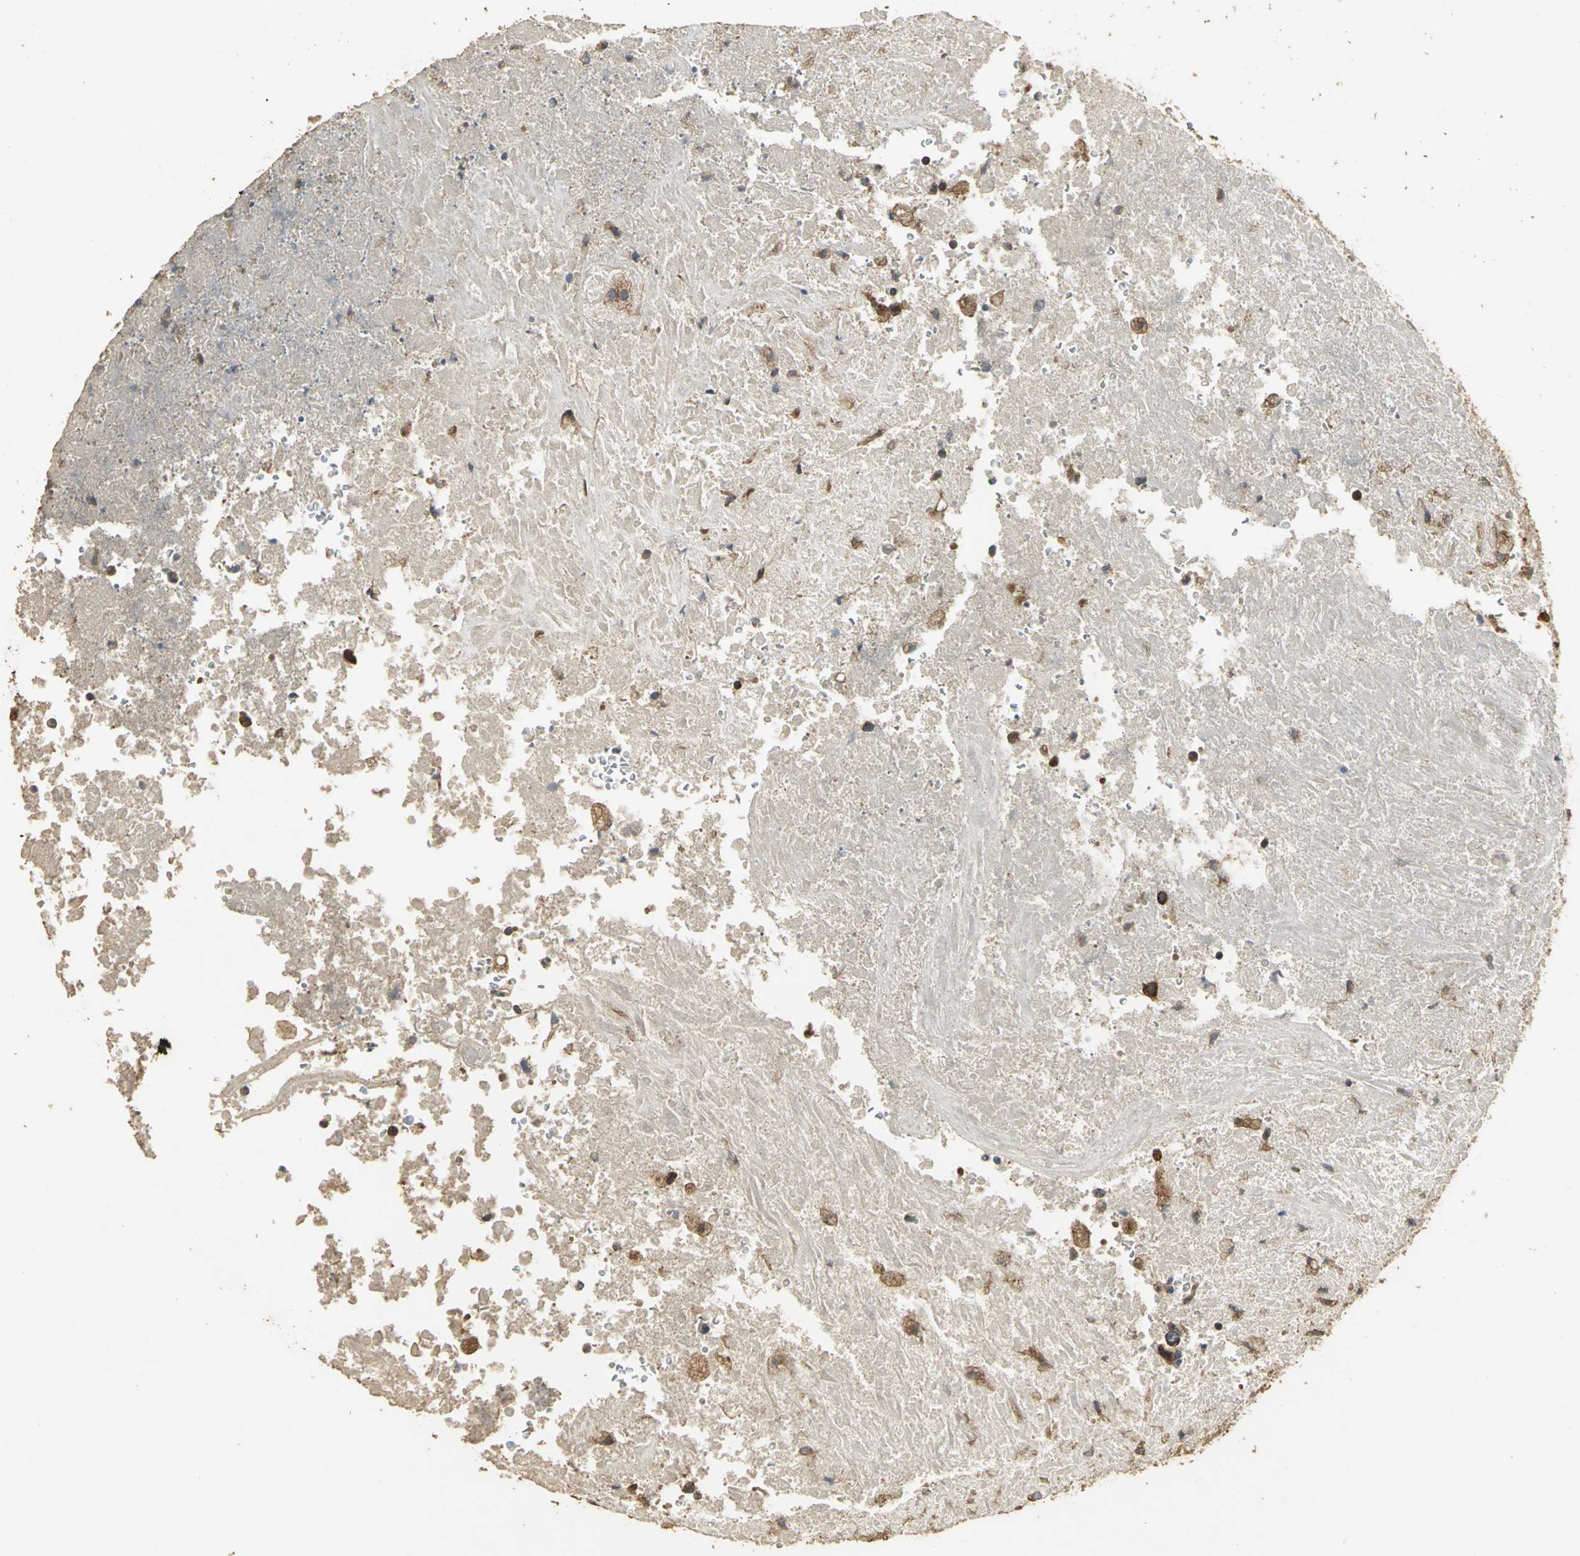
{"staining": {"intensity": "strong", "quantity": ">75%", "location": "cytoplasmic/membranous"}, "tissue": "testis cancer", "cell_type": "Tumor cells", "image_type": "cancer", "snomed": [{"axis": "morphology", "description": "Necrosis, NOS"}, {"axis": "morphology", "description": "Carcinoma, Embryonal, NOS"}, {"axis": "topography", "description": "Testis"}], "caption": "Immunohistochemical staining of testis embryonal carcinoma demonstrates high levels of strong cytoplasmic/membranous protein staining in approximately >75% of tumor cells.", "gene": "KANK1", "patient": {"sex": "male", "age": 19}}